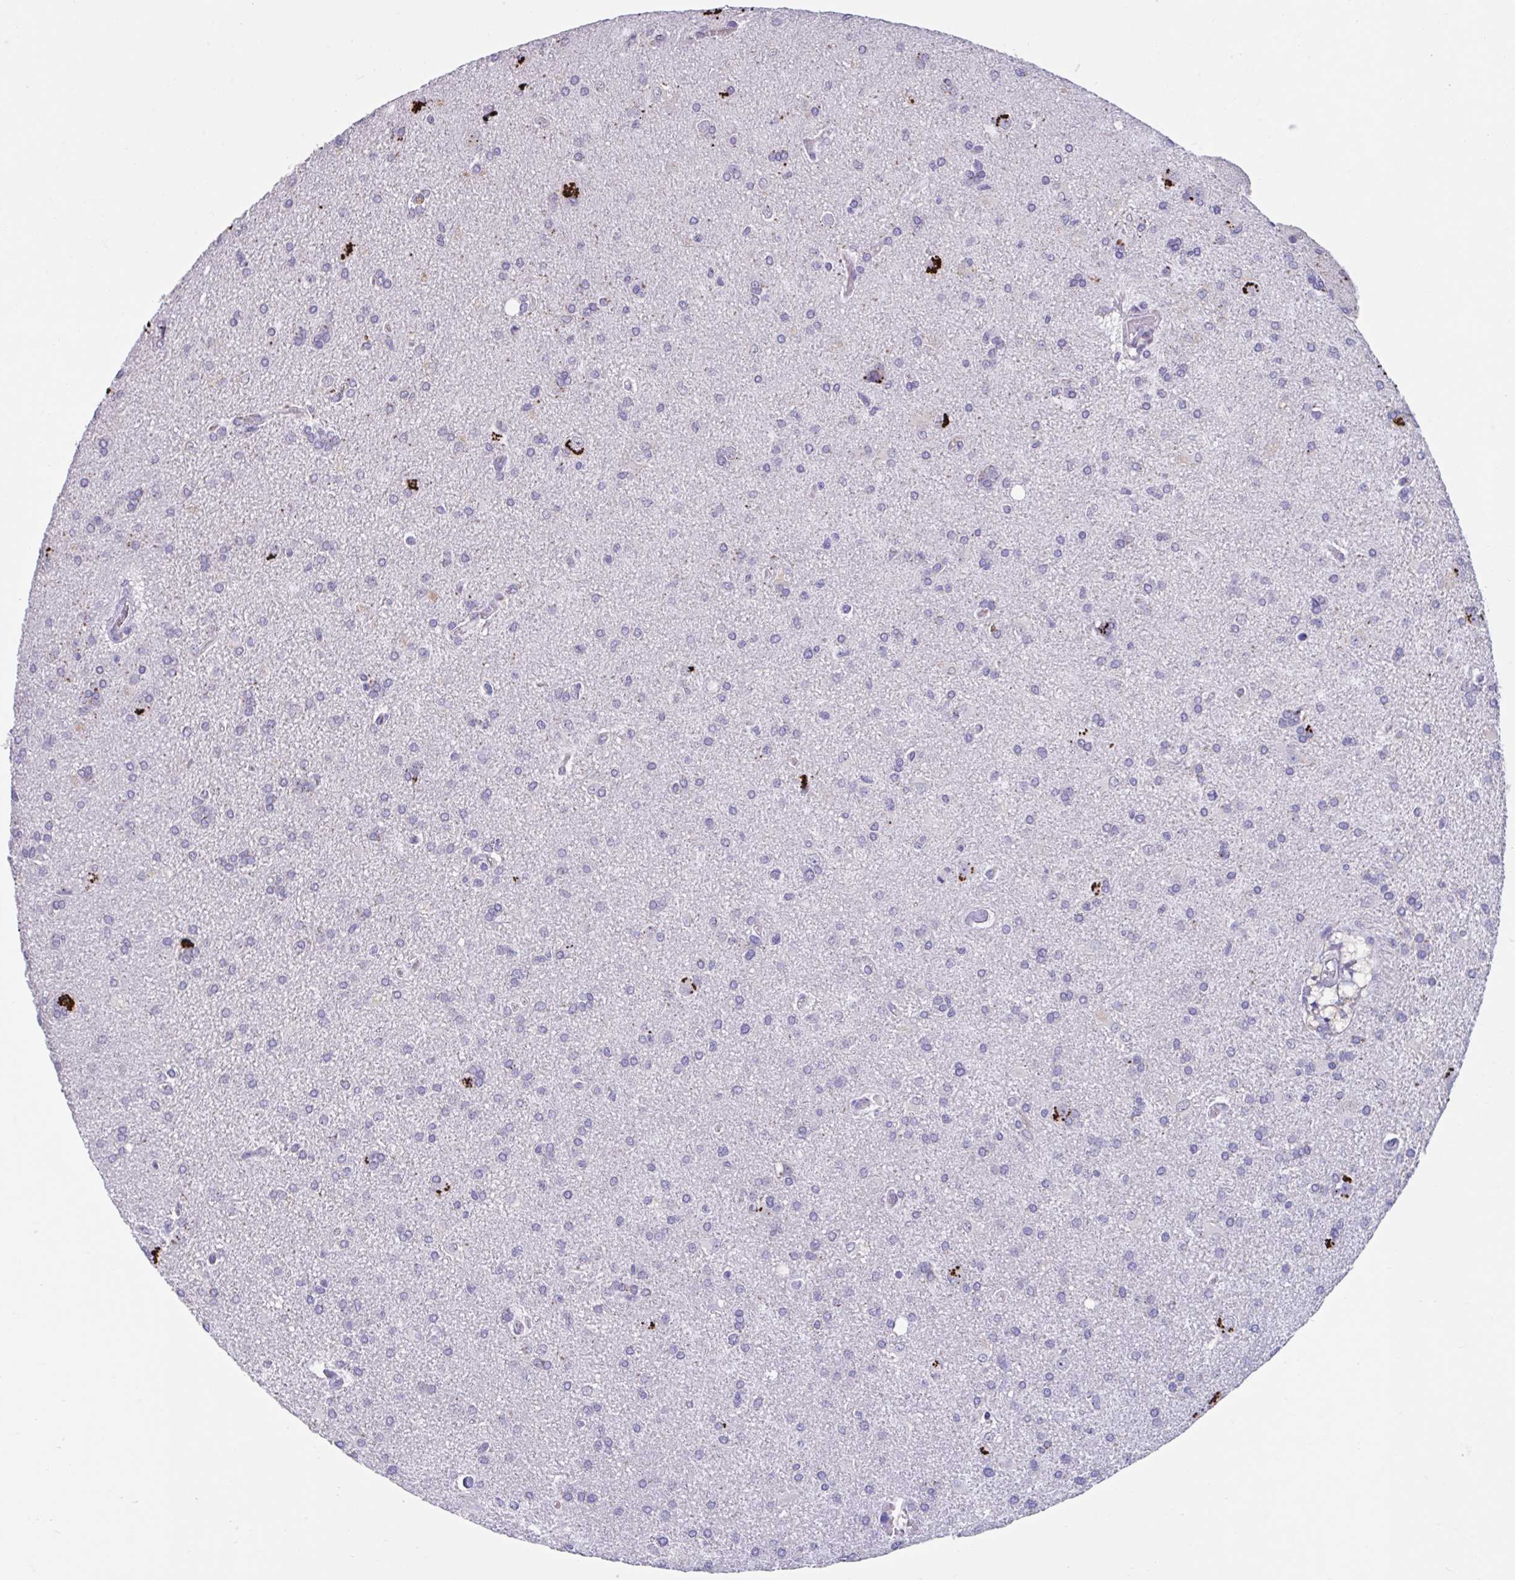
{"staining": {"intensity": "negative", "quantity": "none", "location": "none"}, "tissue": "glioma", "cell_type": "Tumor cells", "image_type": "cancer", "snomed": [{"axis": "morphology", "description": "Glioma, malignant, High grade"}, {"axis": "topography", "description": "Brain"}], "caption": "A high-resolution histopathology image shows IHC staining of malignant glioma (high-grade), which demonstrates no significant staining in tumor cells.", "gene": "GPR162", "patient": {"sex": "male", "age": 68}}